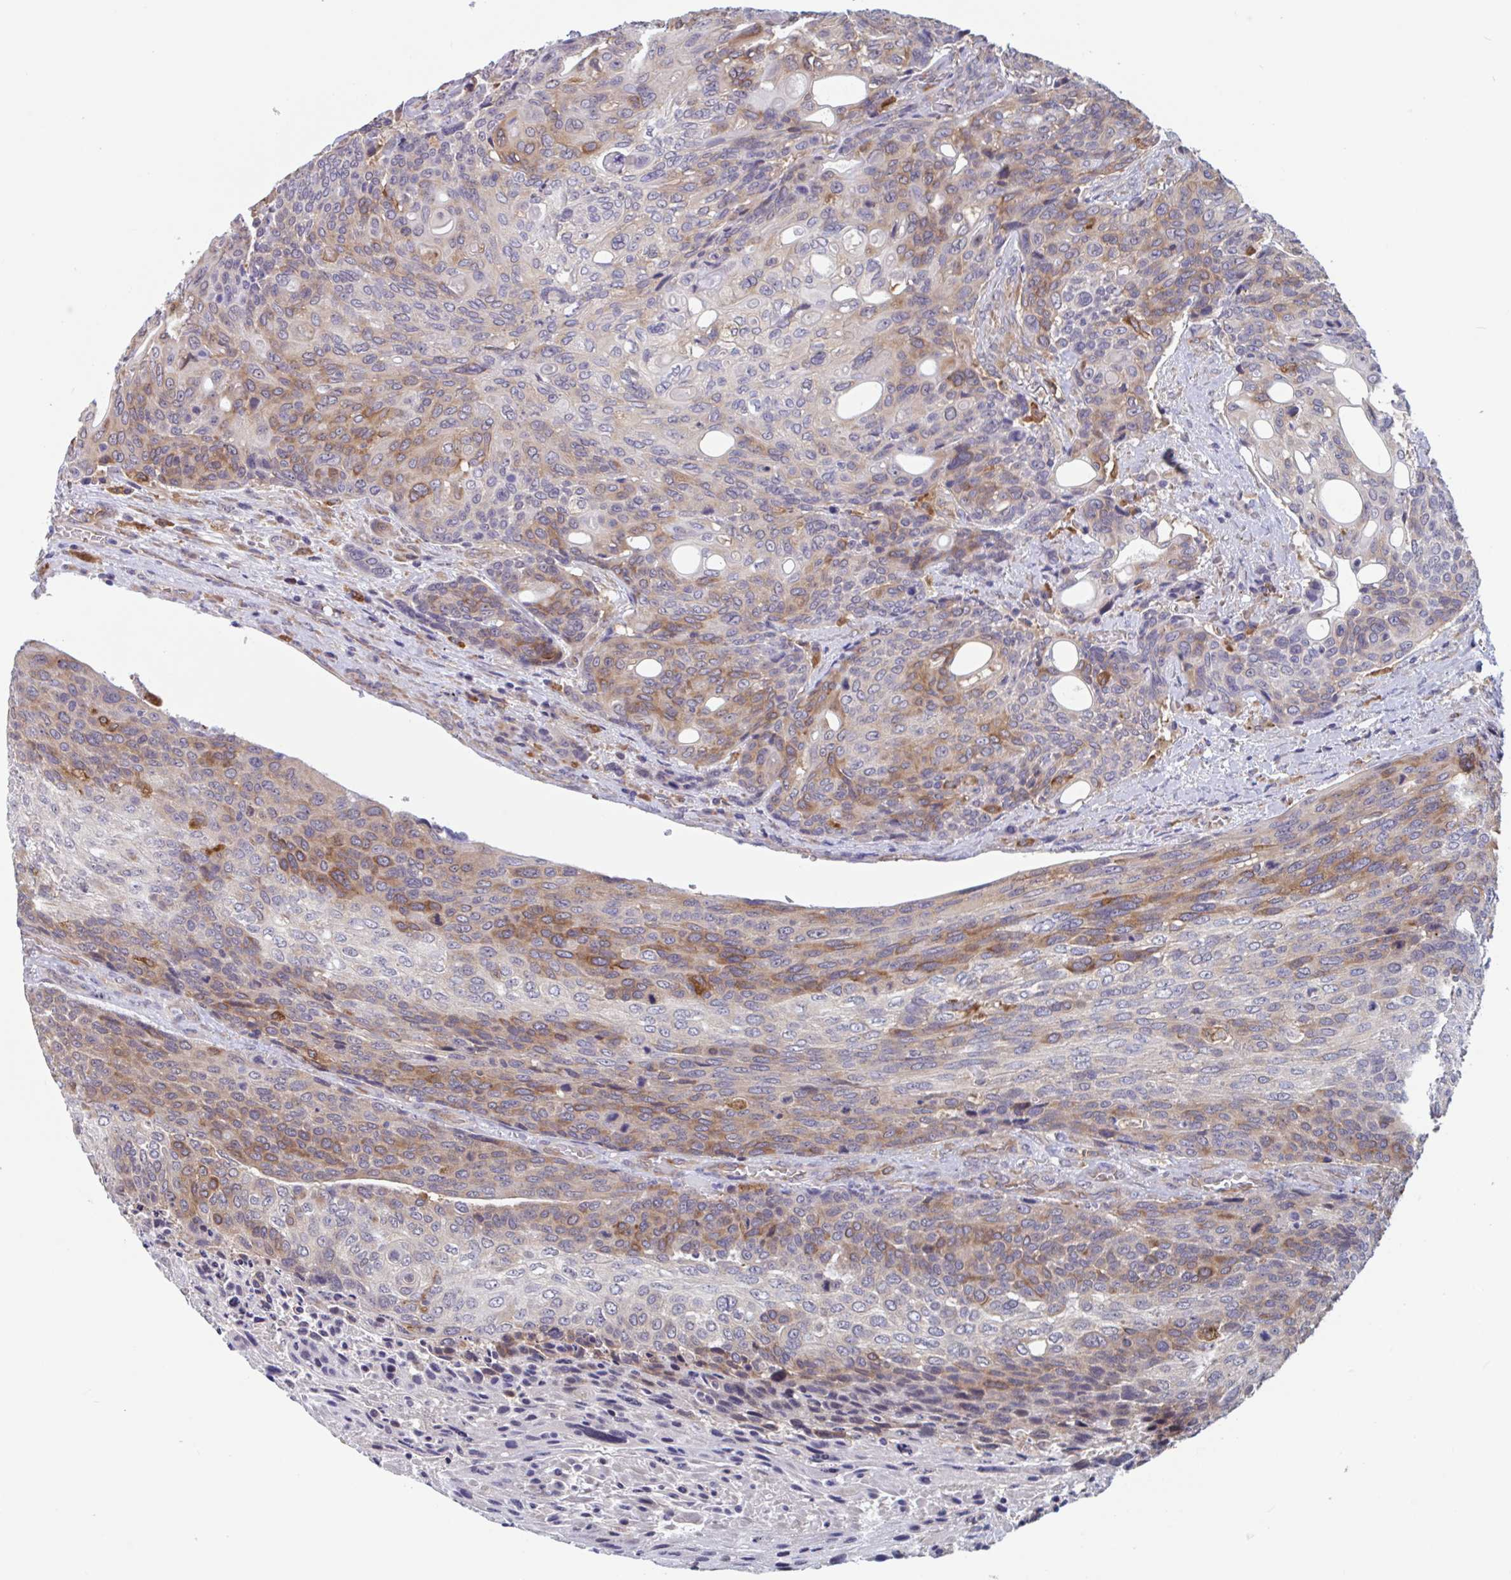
{"staining": {"intensity": "moderate", "quantity": "25%-75%", "location": "cytoplasmic/membranous"}, "tissue": "urothelial cancer", "cell_type": "Tumor cells", "image_type": "cancer", "snomed": [{"axis": "morphology", "description": "Urothelial carcinoma, High grade"}, {"axis": "topography", "description": "Urinary bladder"}], "caption": "Immunohistochemical staining of human high-grade urothelial carcinoma displays moderate cytoplasmic/membranous protein staining in about 25%-75% of tumor cells.", "gene": "SNX8", "patient": {"sex": "female", "age": 70}}